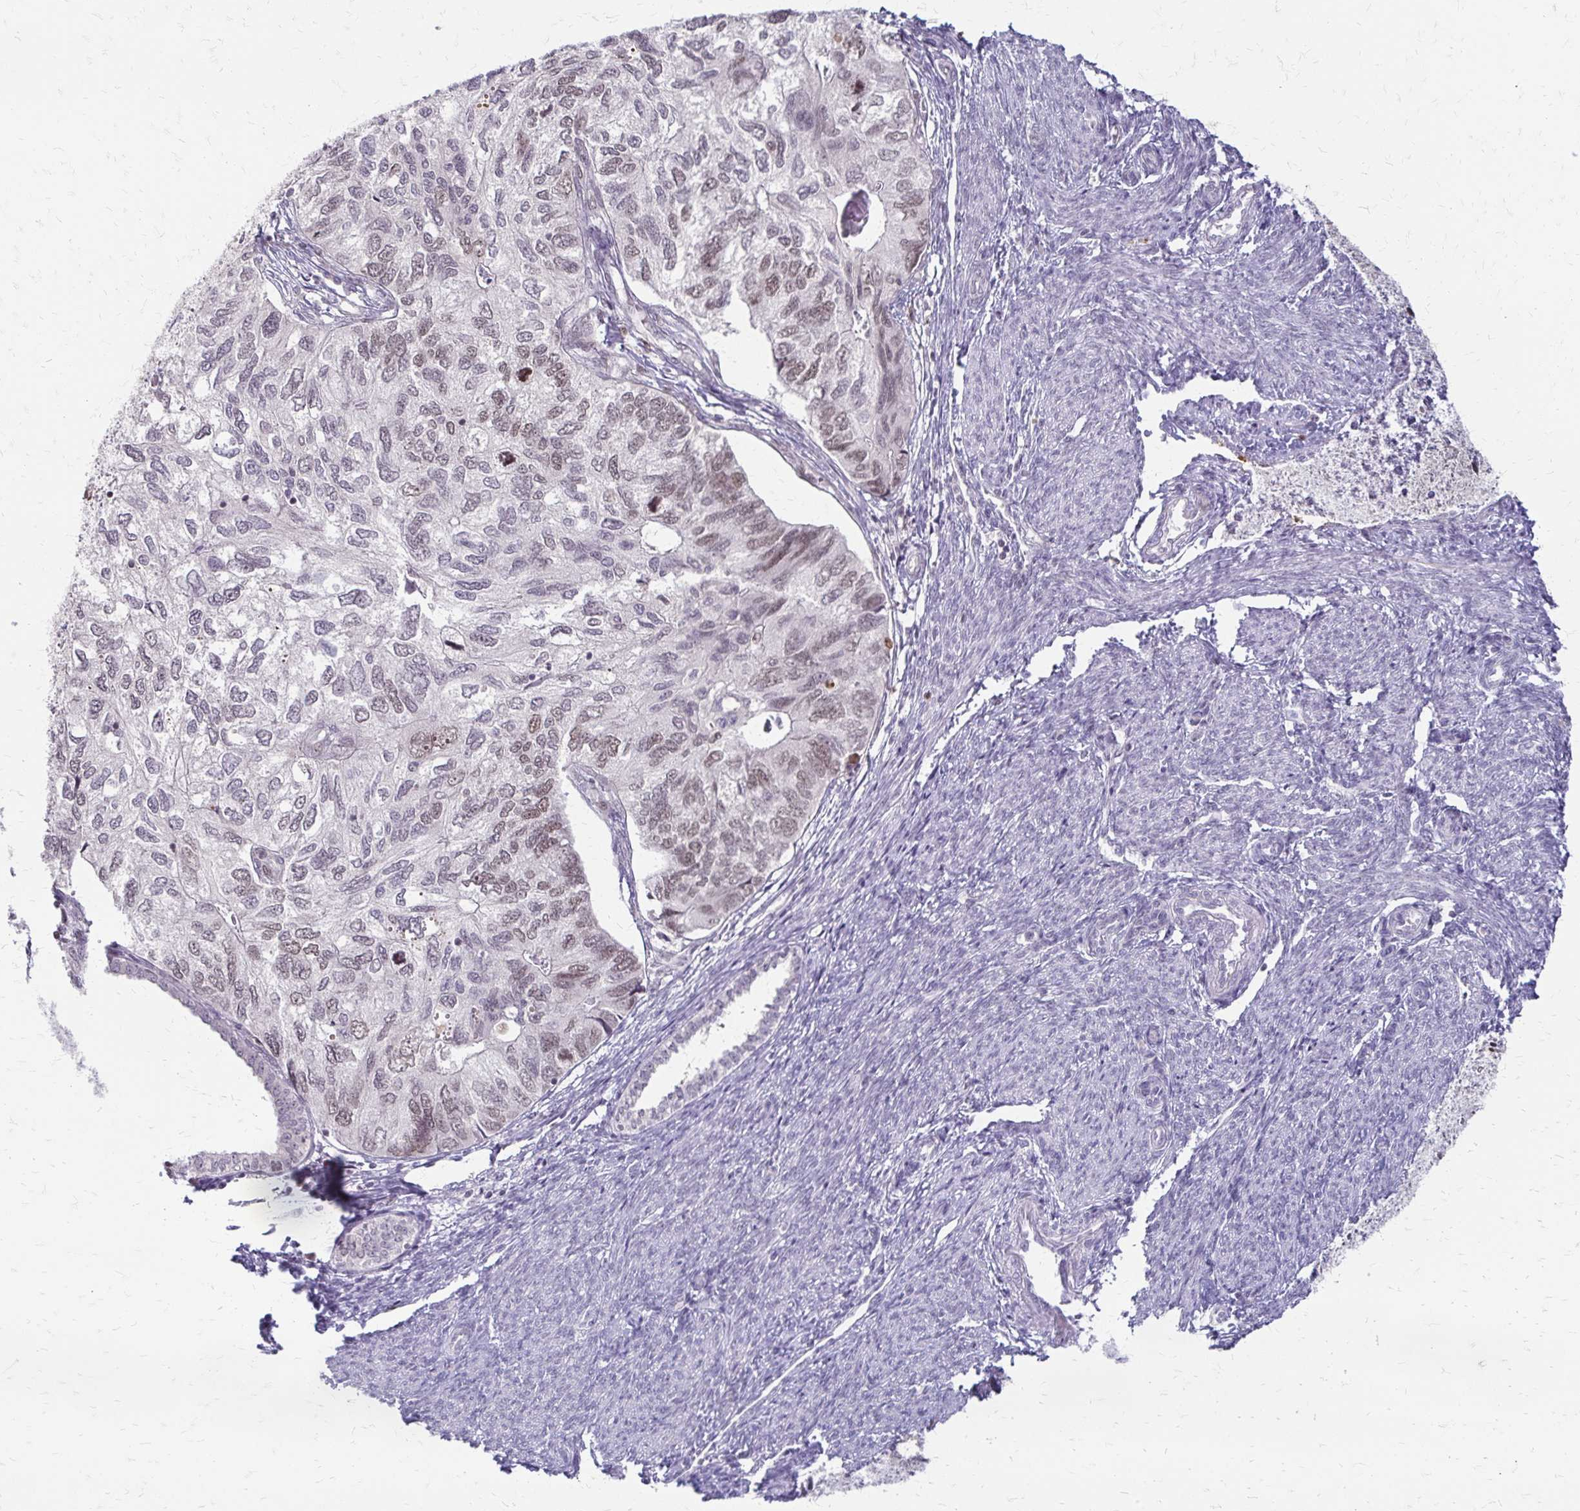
{"staining": {"intensity": "weak", "quantity": "25%-75%", "location": "nuclear"}, "tissue": "endometrial cancer", "cell_type": "Tumor cells", "image_type": "cancer", "snomed": [{"axis": "morphology", "description": "Carcinoma, NOS"}, {"axis": "topography", "description": "Uterus"}], "caption": "Immunohistochemical staining of carcinoma (endometrial) displays low levels of weak nuclear protein expression in approximately 25%-75% of tumor cells. The protein is stained brown, and the nuclei are stained in blue (DAB IHC with brightfield microscopy, high magnification).", "gene": "EED", "patient": {"sex": "female", "age": 76}}